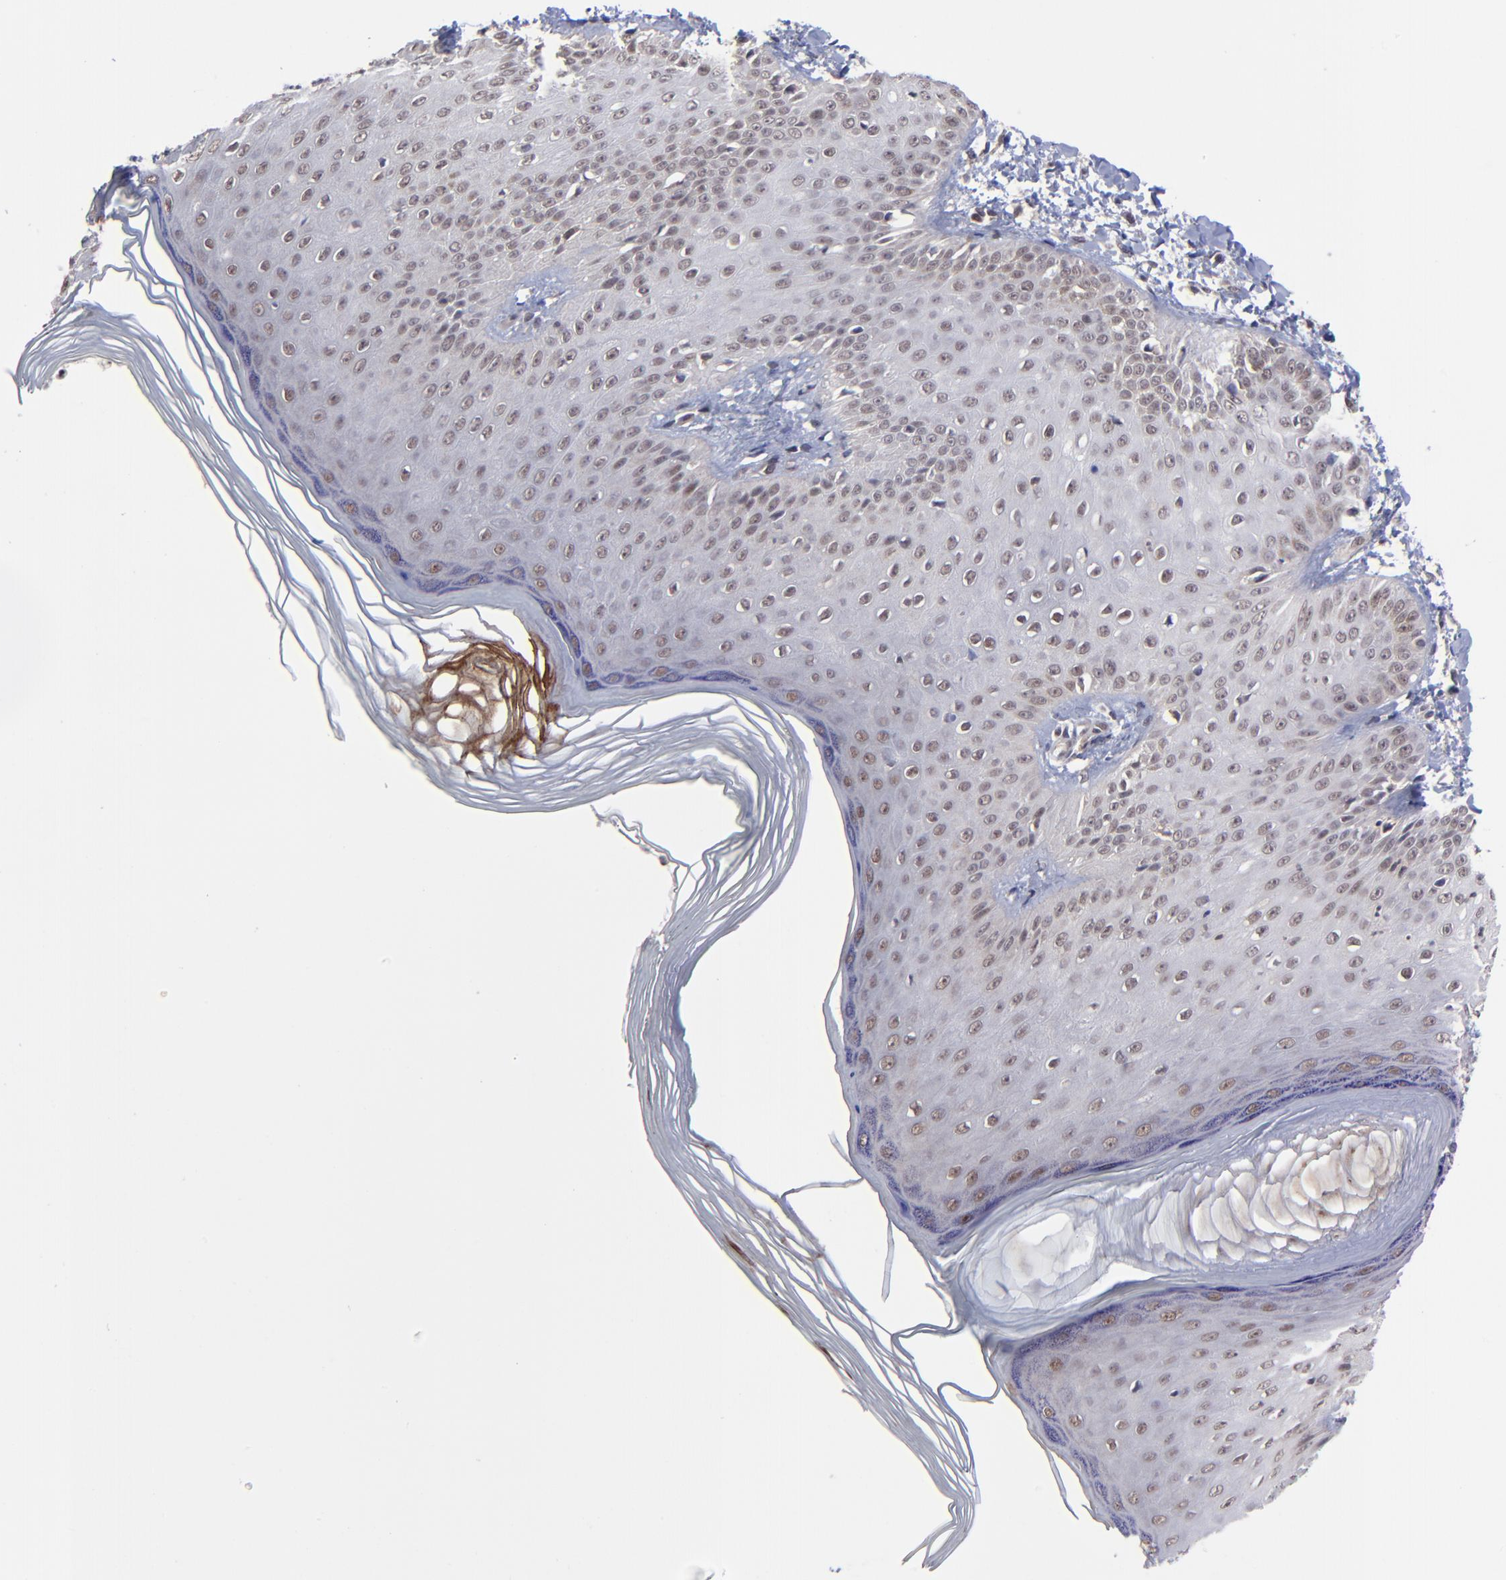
{"staining": {"intensity": "moderate", "quantity": ">75%", "location": "nuclear"}, "tissue": "skin", "cell_type": "Epidermal cells", "image_type": "normal", "snomed": [{"axis": "morphology", "description": "Normal tissue, NOS"}, {"axis": "morphology", "description": "Inflammation, NOS"}, {"axis": "topography", "description": "Soft tissue"}, {"axis": "topography", "description": "Anal"}], "caption": "This micrograph shows immunohistochemistry (IHC) staining of unremarkable human skin, with medium moderate nuclear positivity in about >75% of epidermal cells.", "gene": "ZNF419", "patient": {"sex": "female", "age": 15}}